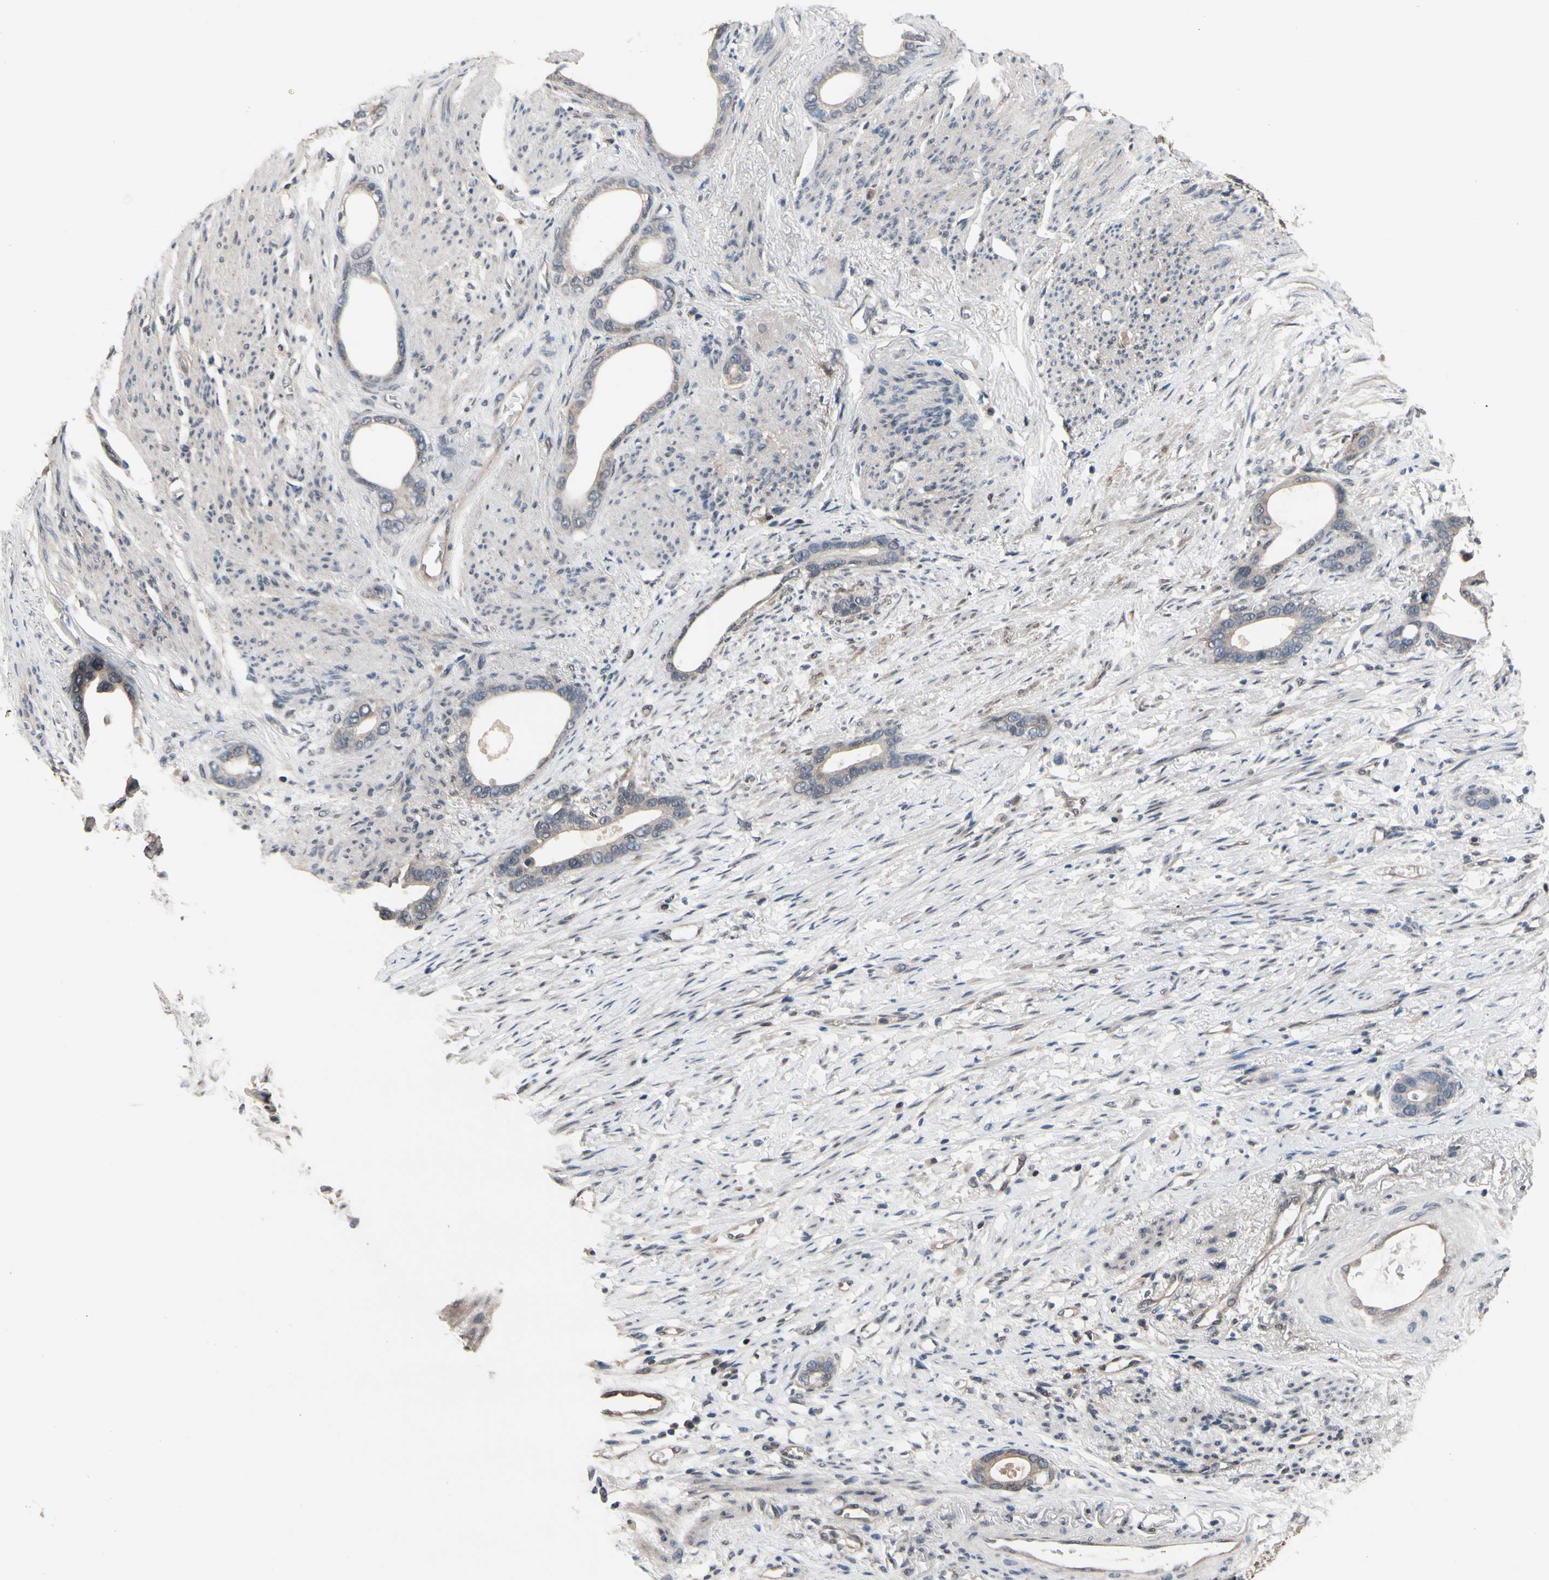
{"staining": {"intensity": "weak", "quantity": ">75%", "location": "cytoplasmic/membranous"}, "tissue": "stomach cancer", "cell_type": "Tumor cells", "image_type": "cancer", "snomed": [{"axis": "morphology", "description": "Adenocarcinoma, NOS"}, {"axis": "topography", "description": "Stomach"}], "caption": "This image shows immunohistochemistry (IHC) staining of stomach cancer, with low weak cytoplasmic/membranous expression in approximately >75% of tumor cells.", "gene": "PRDX6", "patient": {"sex": "female", "age": 75}}